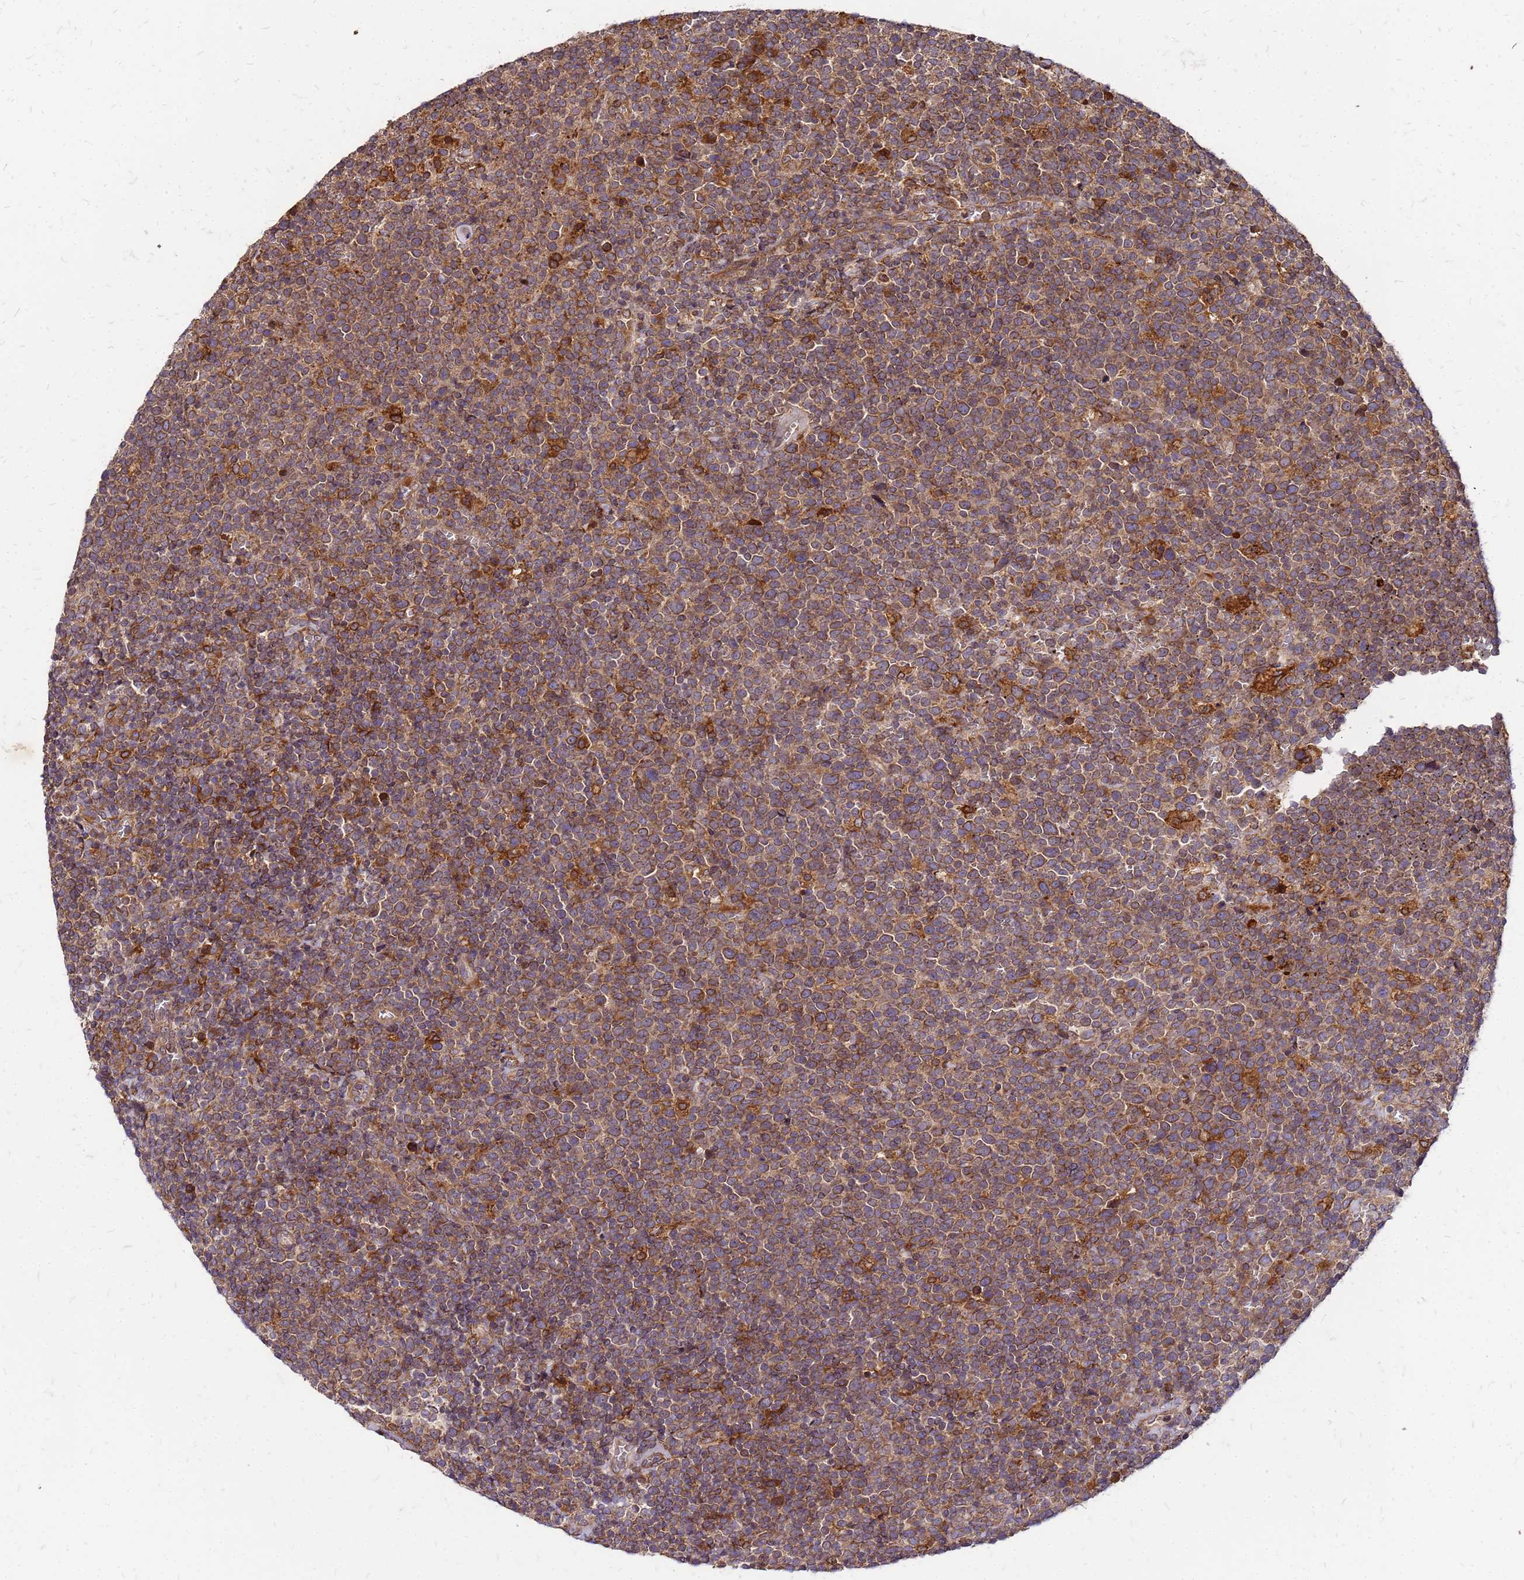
{"staining": {"intensity": "moderate", "quantity": ">75%", "location": "cytoplasmic/membranous"}, "tissue": "lymphoma", "cell_type": "Tumor cells", "image_type": "cancer", "snomed": [{"axis": "morphology", "description": "Malignant lymphoma, non-Hodgkin's type, High grade"}, {"axis": "topography", "description": "Lymph node"}], "caption": "Moderate cytoplasmic/membranous staining is present in about >75% of tumor cells in malignant lymphoma, non-Hodgkin's type (high-grade).", "gene": "CYBC1", "patient": {"sex": "male", "age": 61}}